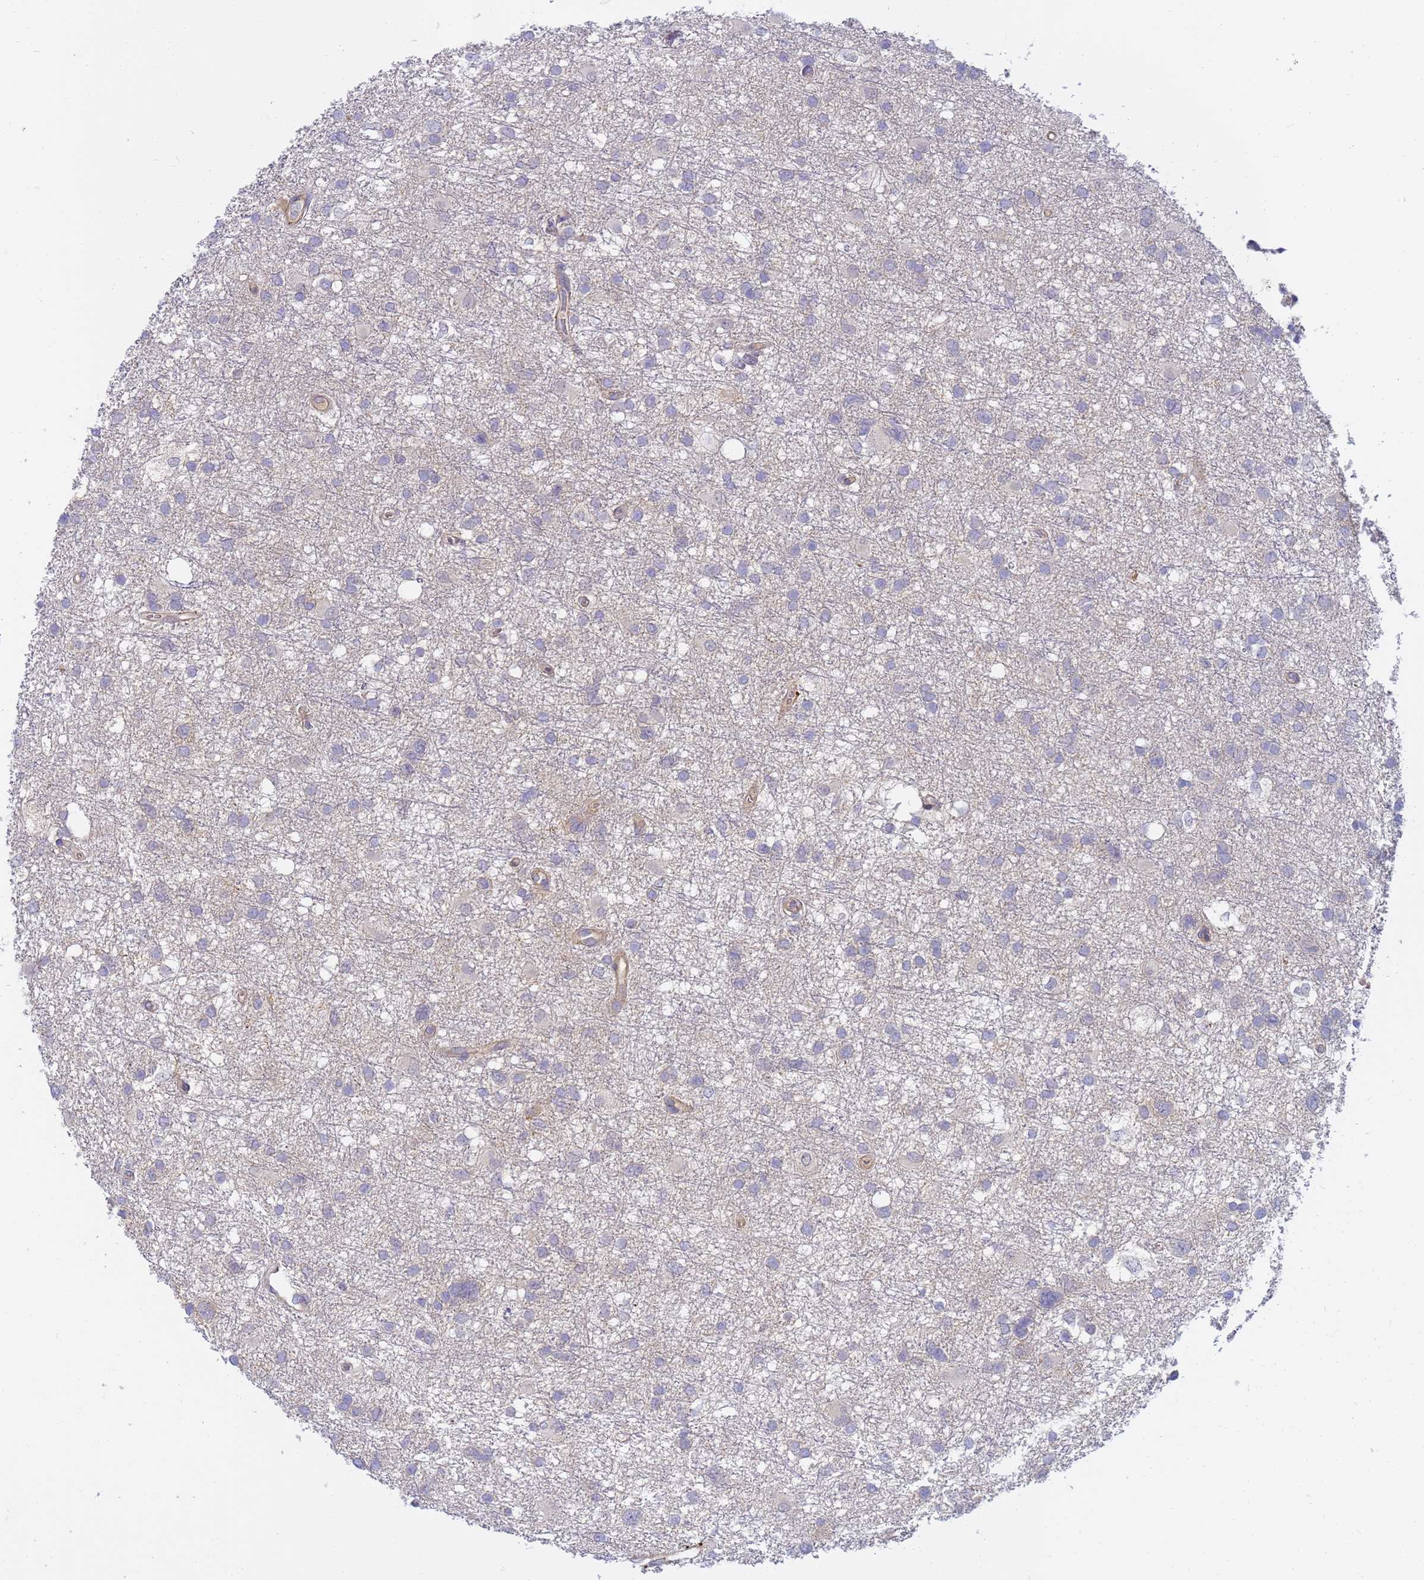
{"staining": {"intensity": "negative", "quantity": "none", "location": "none"}, "tissue": "glioma", "cell_type": "Tumor cells", "image_type": "cancer", "snomed": [{"axis": "morphology", "description": "Glioma, malignant, High grade"}, {"axis": "topography", "description": "Brain"}], "caption": "The IHC histopathology image has no significant expression in tumor cells of glioma tissue.", "gene": "MYL12A", "patient": {"sex": "male", "age": 61}}